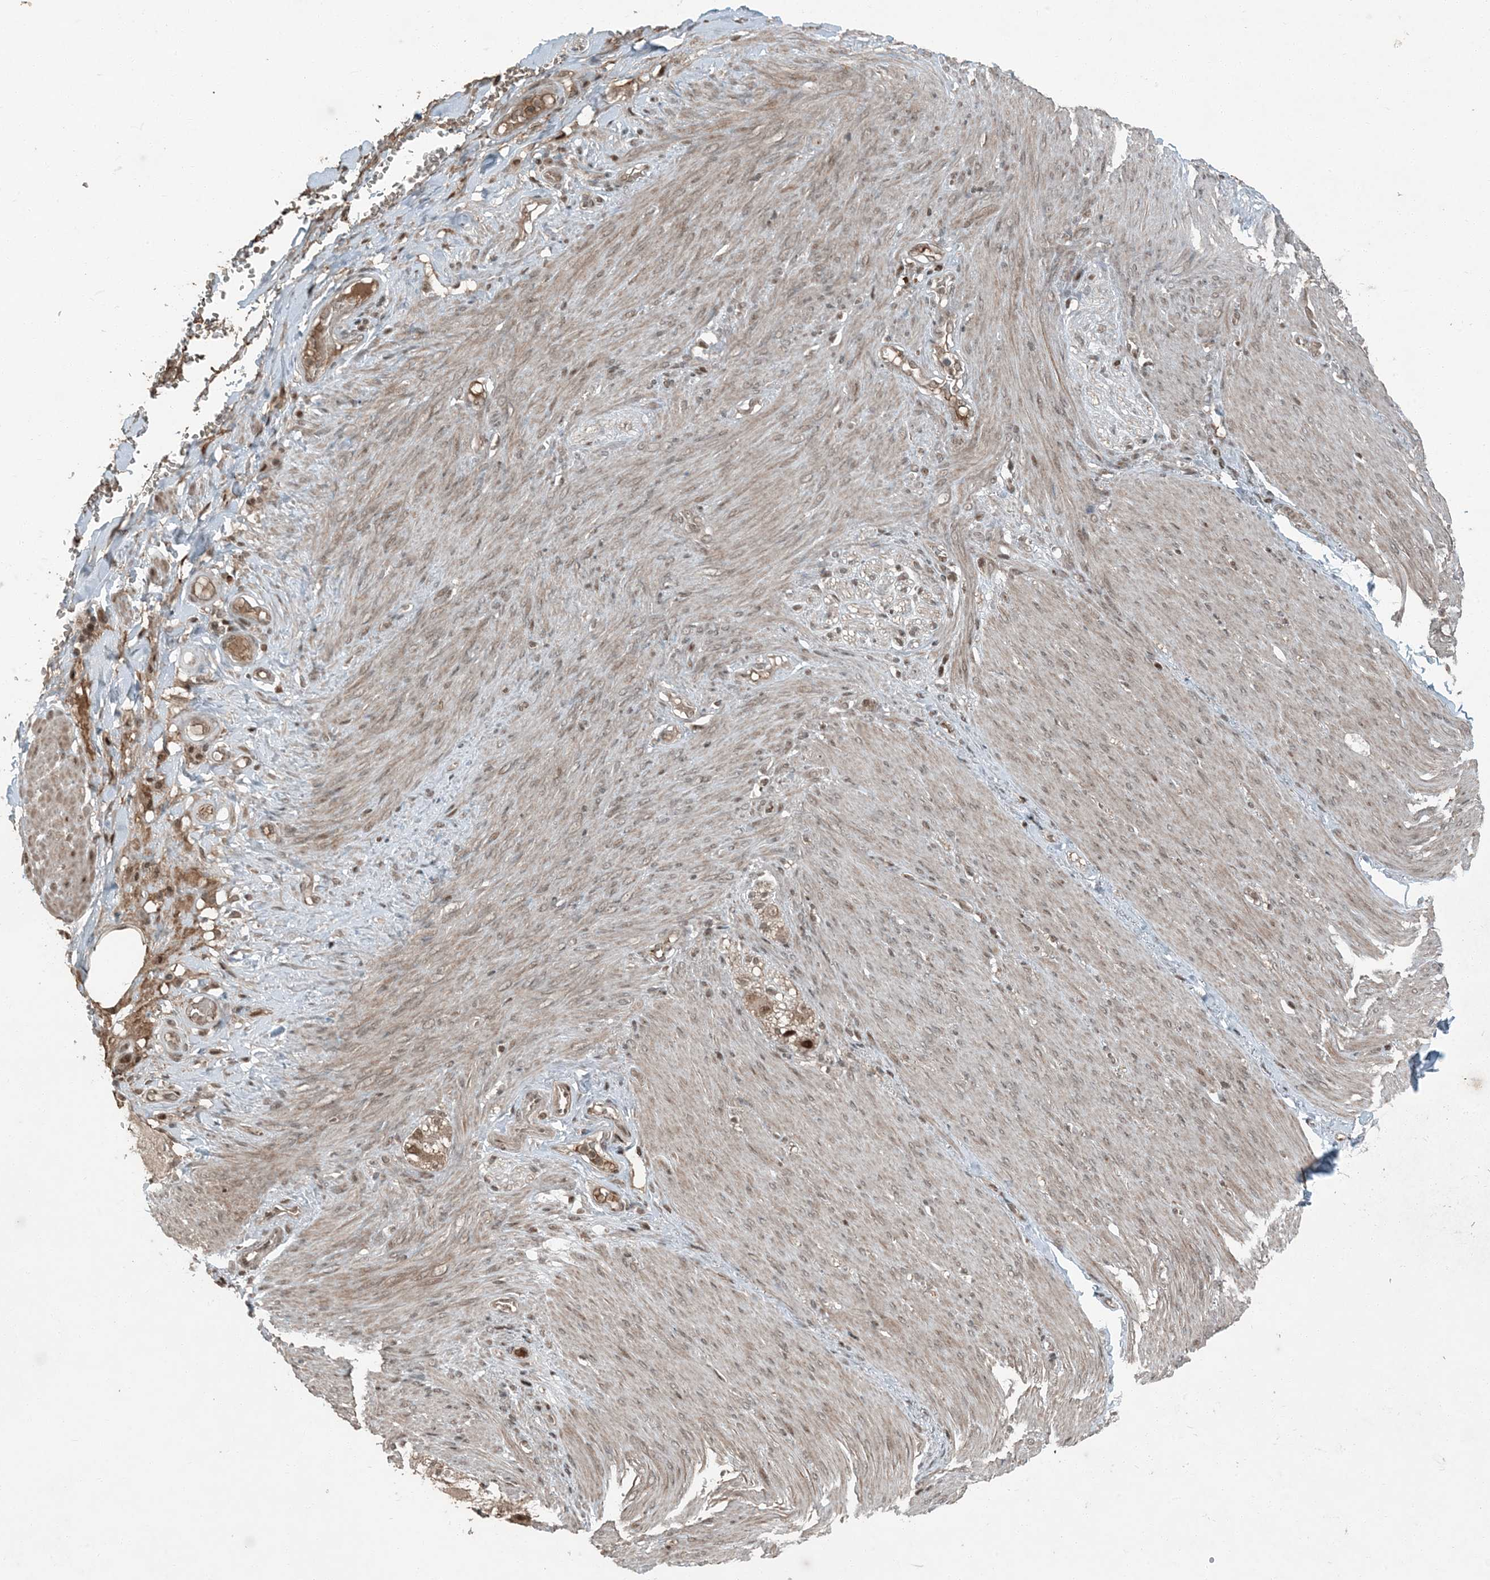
{"staining": {"intensity": "moderate", "quantity": ">75%", "location": "nuclear"}, "tissue": "adipose tissue", "cell_type": "Adipocytes", "image_type": "normal", "snomed": [{"axis": "morphology", "description": "Normal tissue, NOS"}, {"axis": "topography", "description": "Colon"}, {"axis": "topography", "description": "Peripheral nerve tissue"}], "caption": "IHC (DAB (3,3'-diaminobenzidine)) staining of benign human adipose tissue displays moderate nuclear protein expression in about >75% of adipocytes. The protein of interest is shown in brown color, while the nuclei are stained blue.", "gene": "TRAPPC12", "patient": {"sex": "female", "age": 61}}